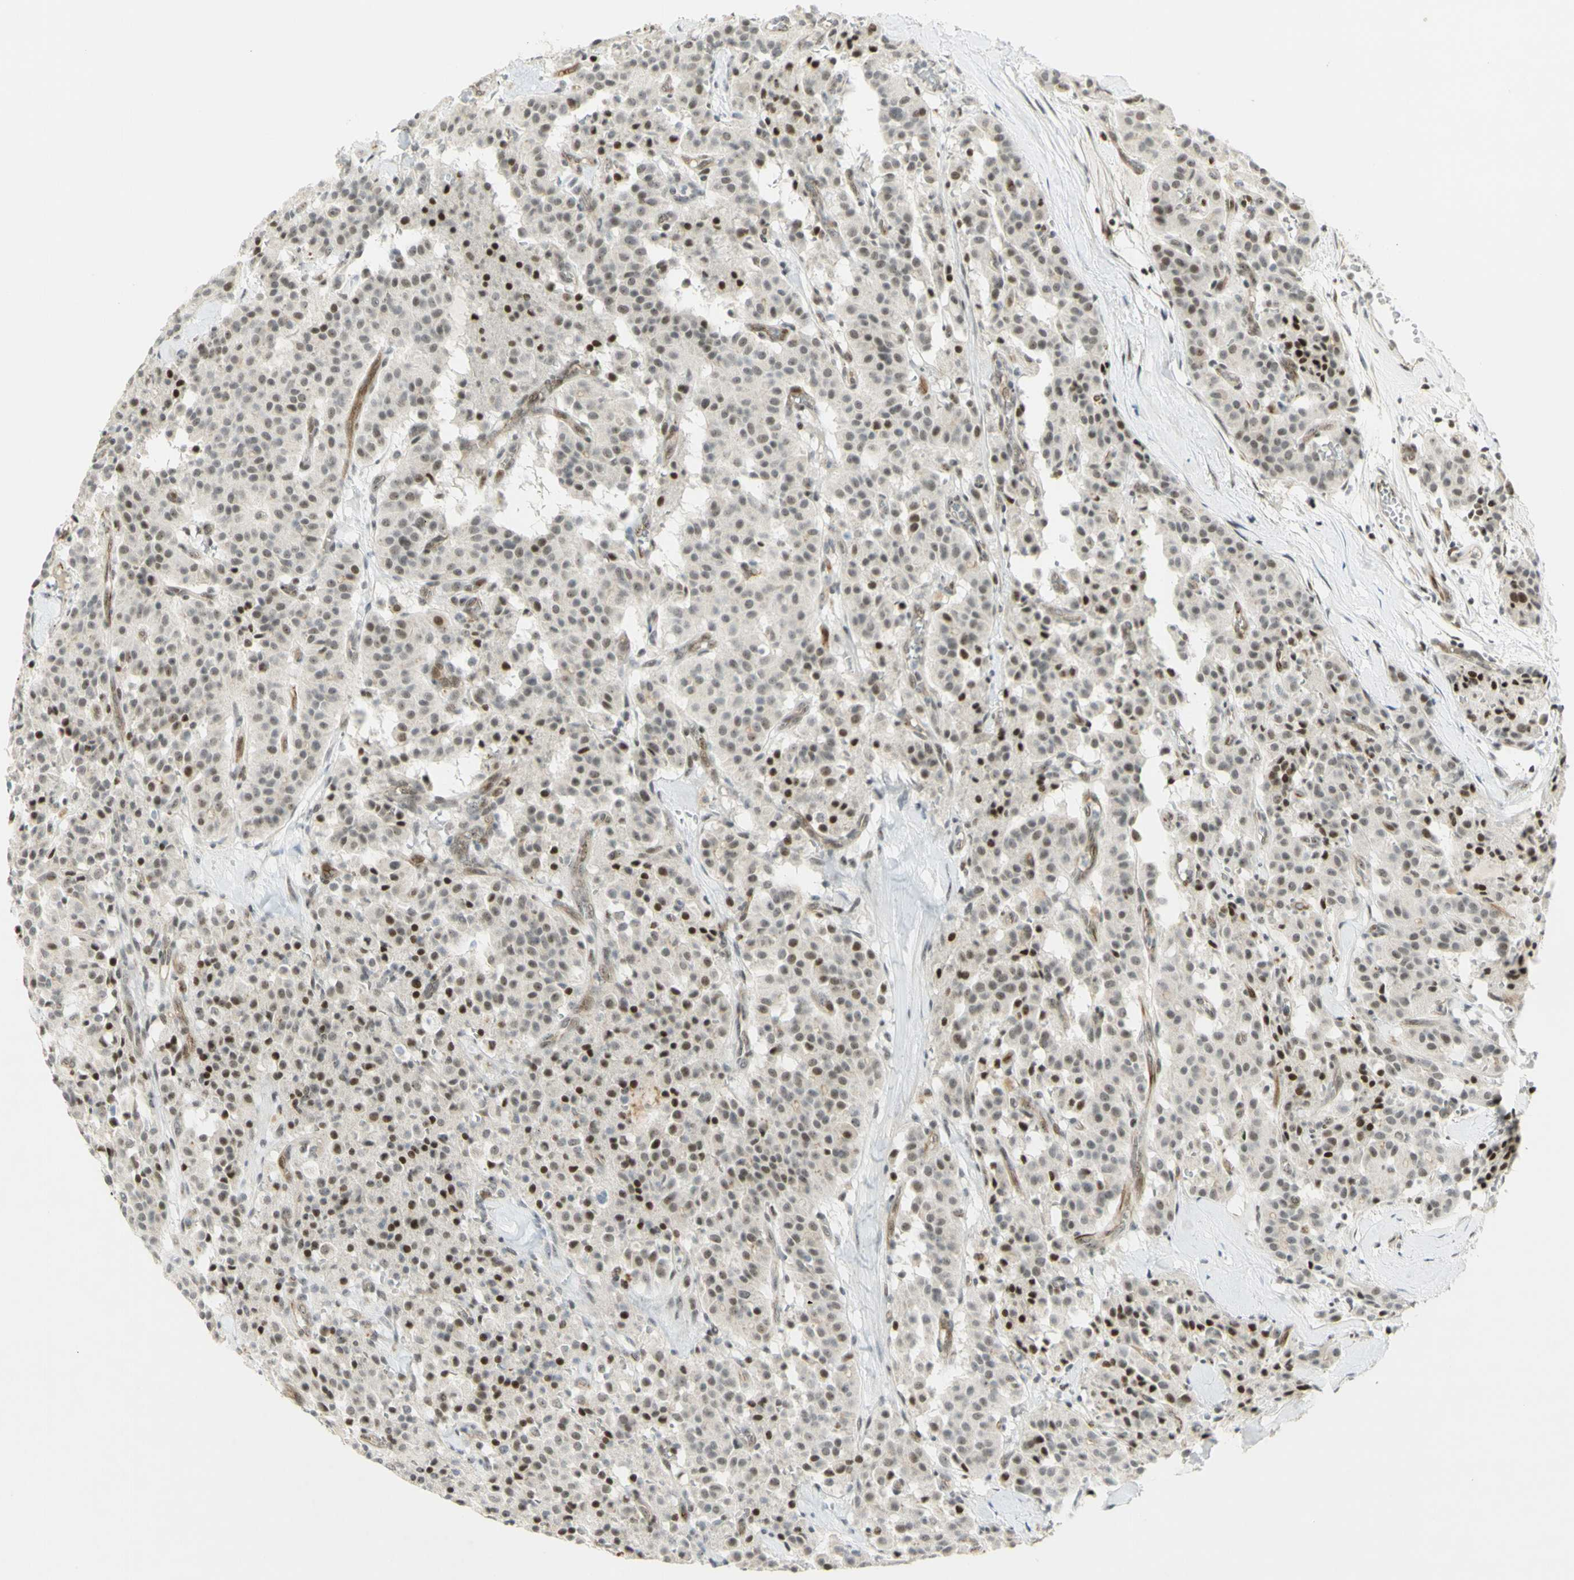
{"staining": {"intensity": "strong", "quantity": "<25%", "location": "nuclear"}, "tissue": "carcinoid", "cell_type": "Tumor cells", "image_type": "cancer", "snomed": [{"axis": "morphology", "description": "Carcinoid, malignant, NOS"}, {"axis": "topography", "description": "Lung"}], "caption": "Carcinoid (malignant) stained for a protein (brown) reveals strong nuclear positive staining in approximately <25% of tumor cells.", "gene": "IRF1", "patient": {"sex": "male", "age": 30}}